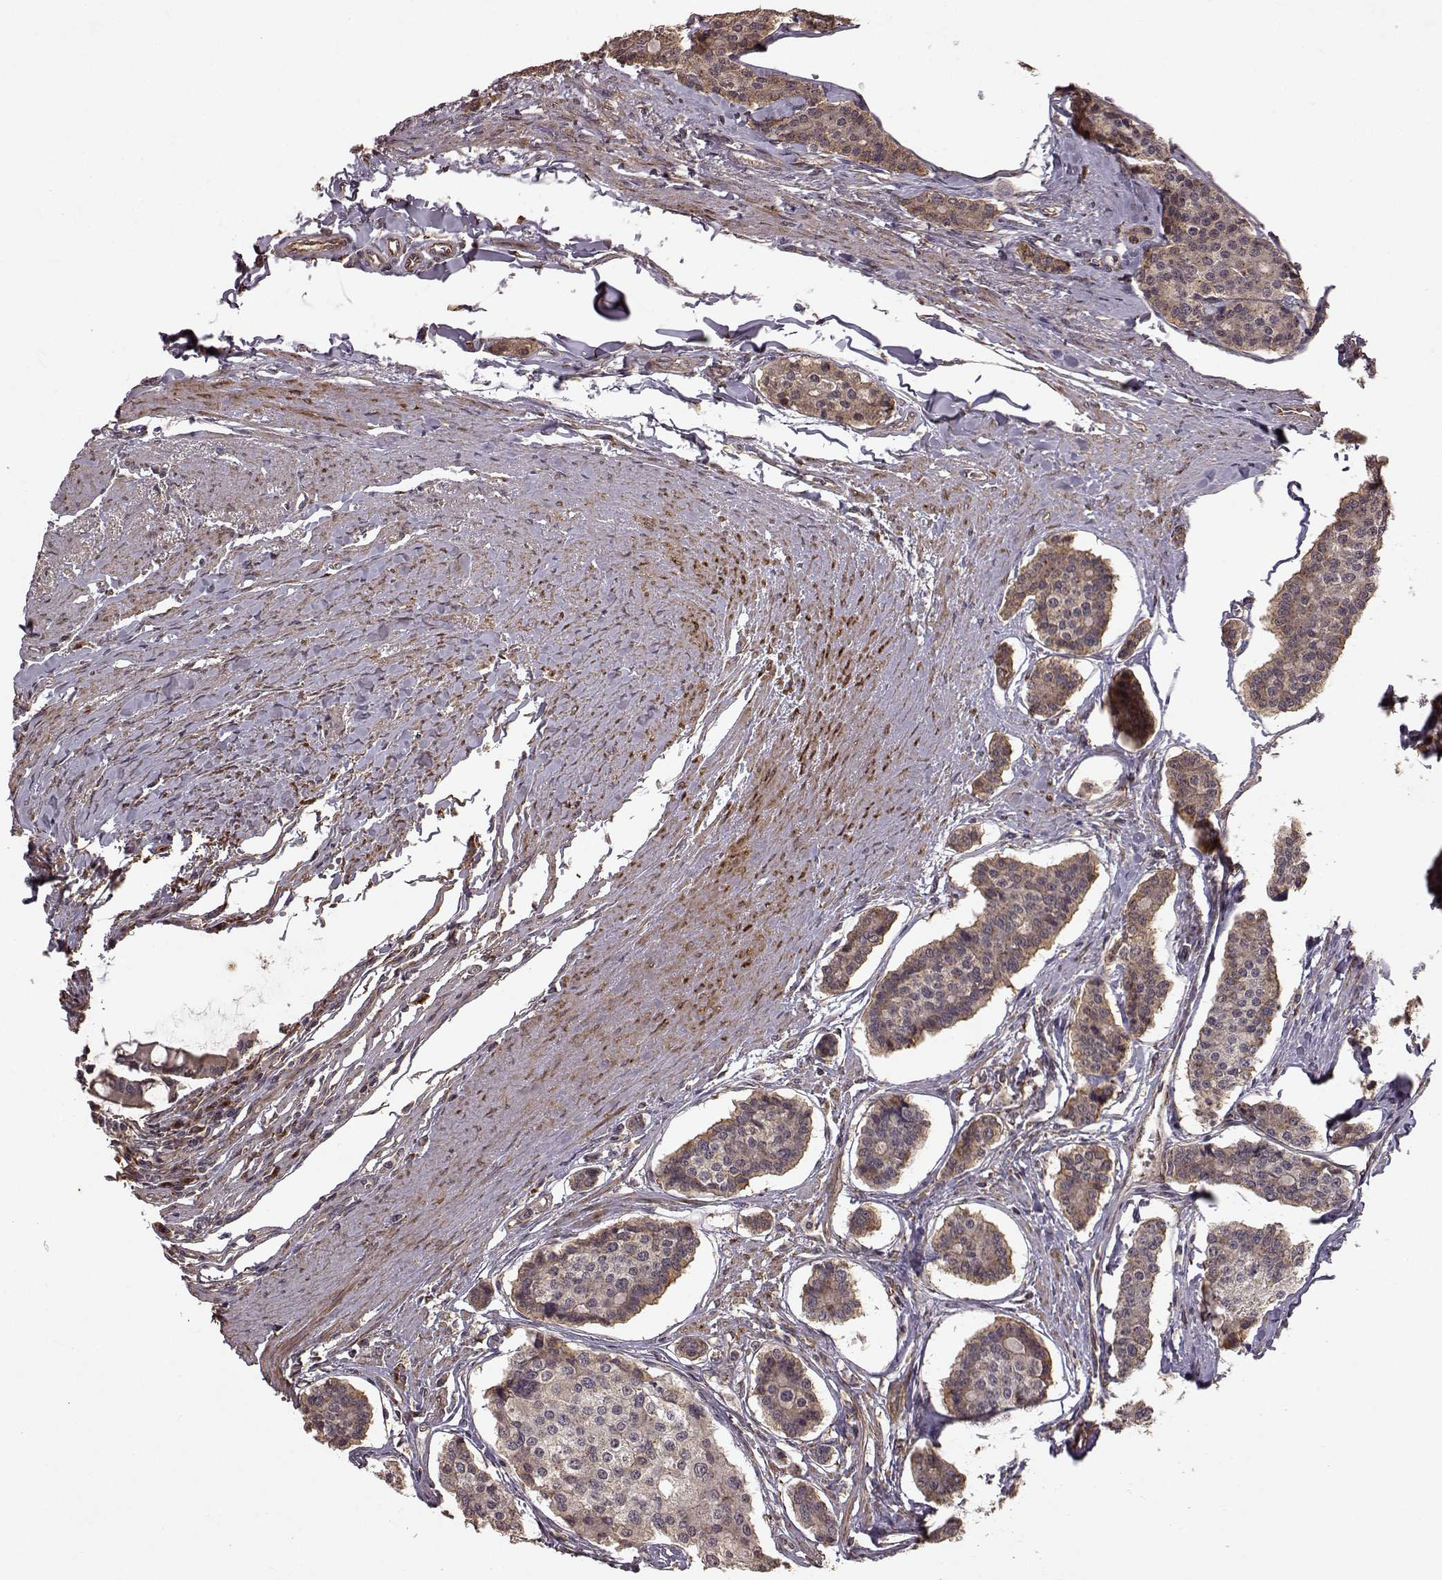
{"staining": {"intensity": "moderate", "quantity": "<25%", "location": "cytoplasmic/membranous"}, "tissue": "carcinoid", "cell_type": "Tumor cells", "image_type": "cancer", "snomed": [{"axis": "morphology", "description": "Carcinoid, malignant, NOS"}, {"axis": "topography", "description": "Small intestine"}], "caption": "Protein staining shows moderate cytoplasmic/membranous positivity in about <25% of tumor cells in carcinoid (malignant). The staining was performed using DAB (3,3'-diaminobenzidine) to visualize the protein expression in brown, while the nuclei were stained in blue with hematoxylin (Magnification: 20x).", "gene": "FSTL1", "patient": {"sex": "female", "age": 65}}